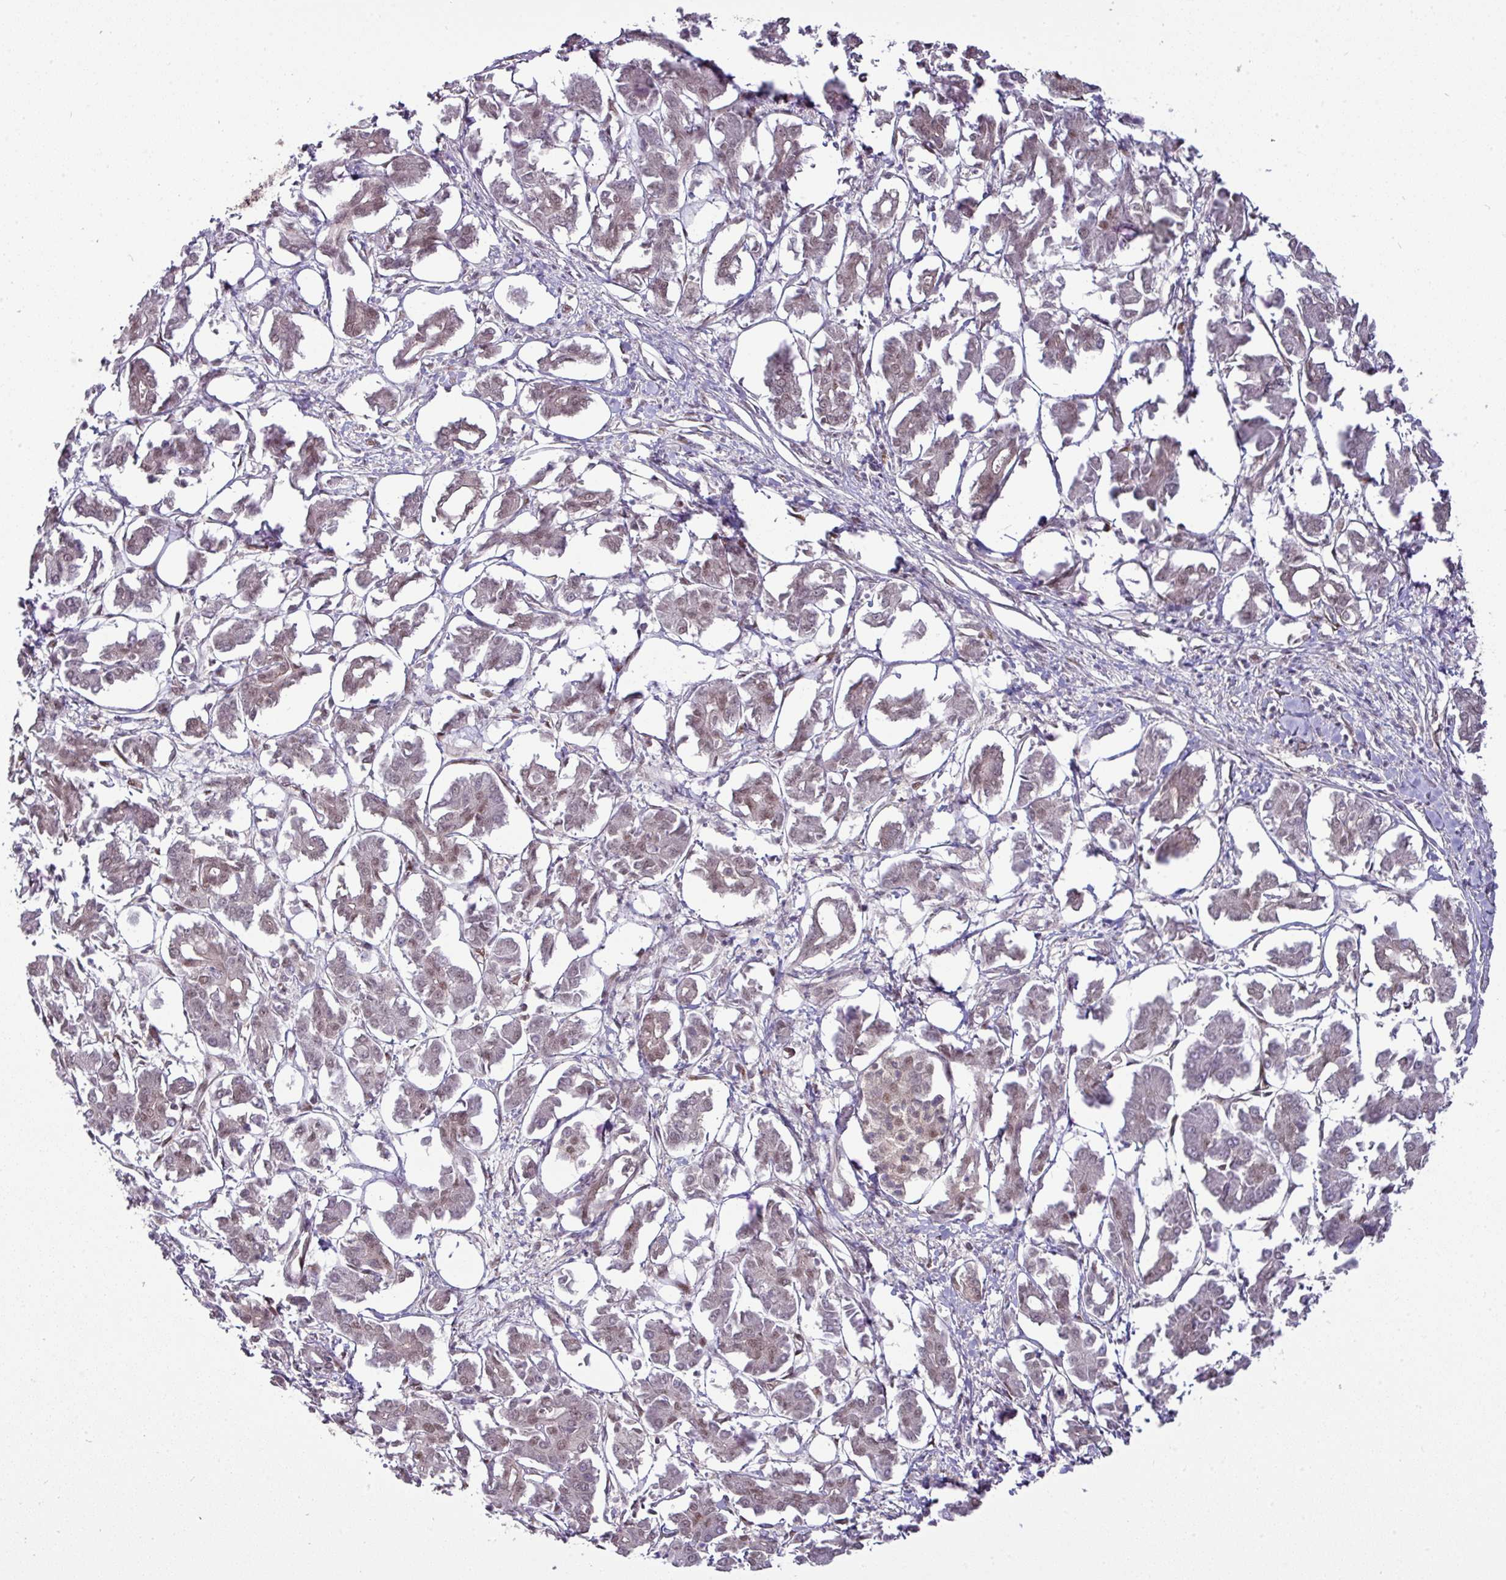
{"staining": {"intensity": "weak", "quantity": "25%-75%", "location": "nuclear"}, "tissue": "pancreatic cancer", "cell_type": "Tumor cells", "image_type": "cancer", "snomed": [{"axis": "morphology", "description": "Adenocarcinoma, NOS"}, {"axis": "topography", "description": "Pancreas"}], "caption": "Pancreatic adenocarcinoma stained for a protein displays weak nuclear positivity in tumor cells.", "gene": "CIC", "patient": {"sex": "male", "age": 61}}